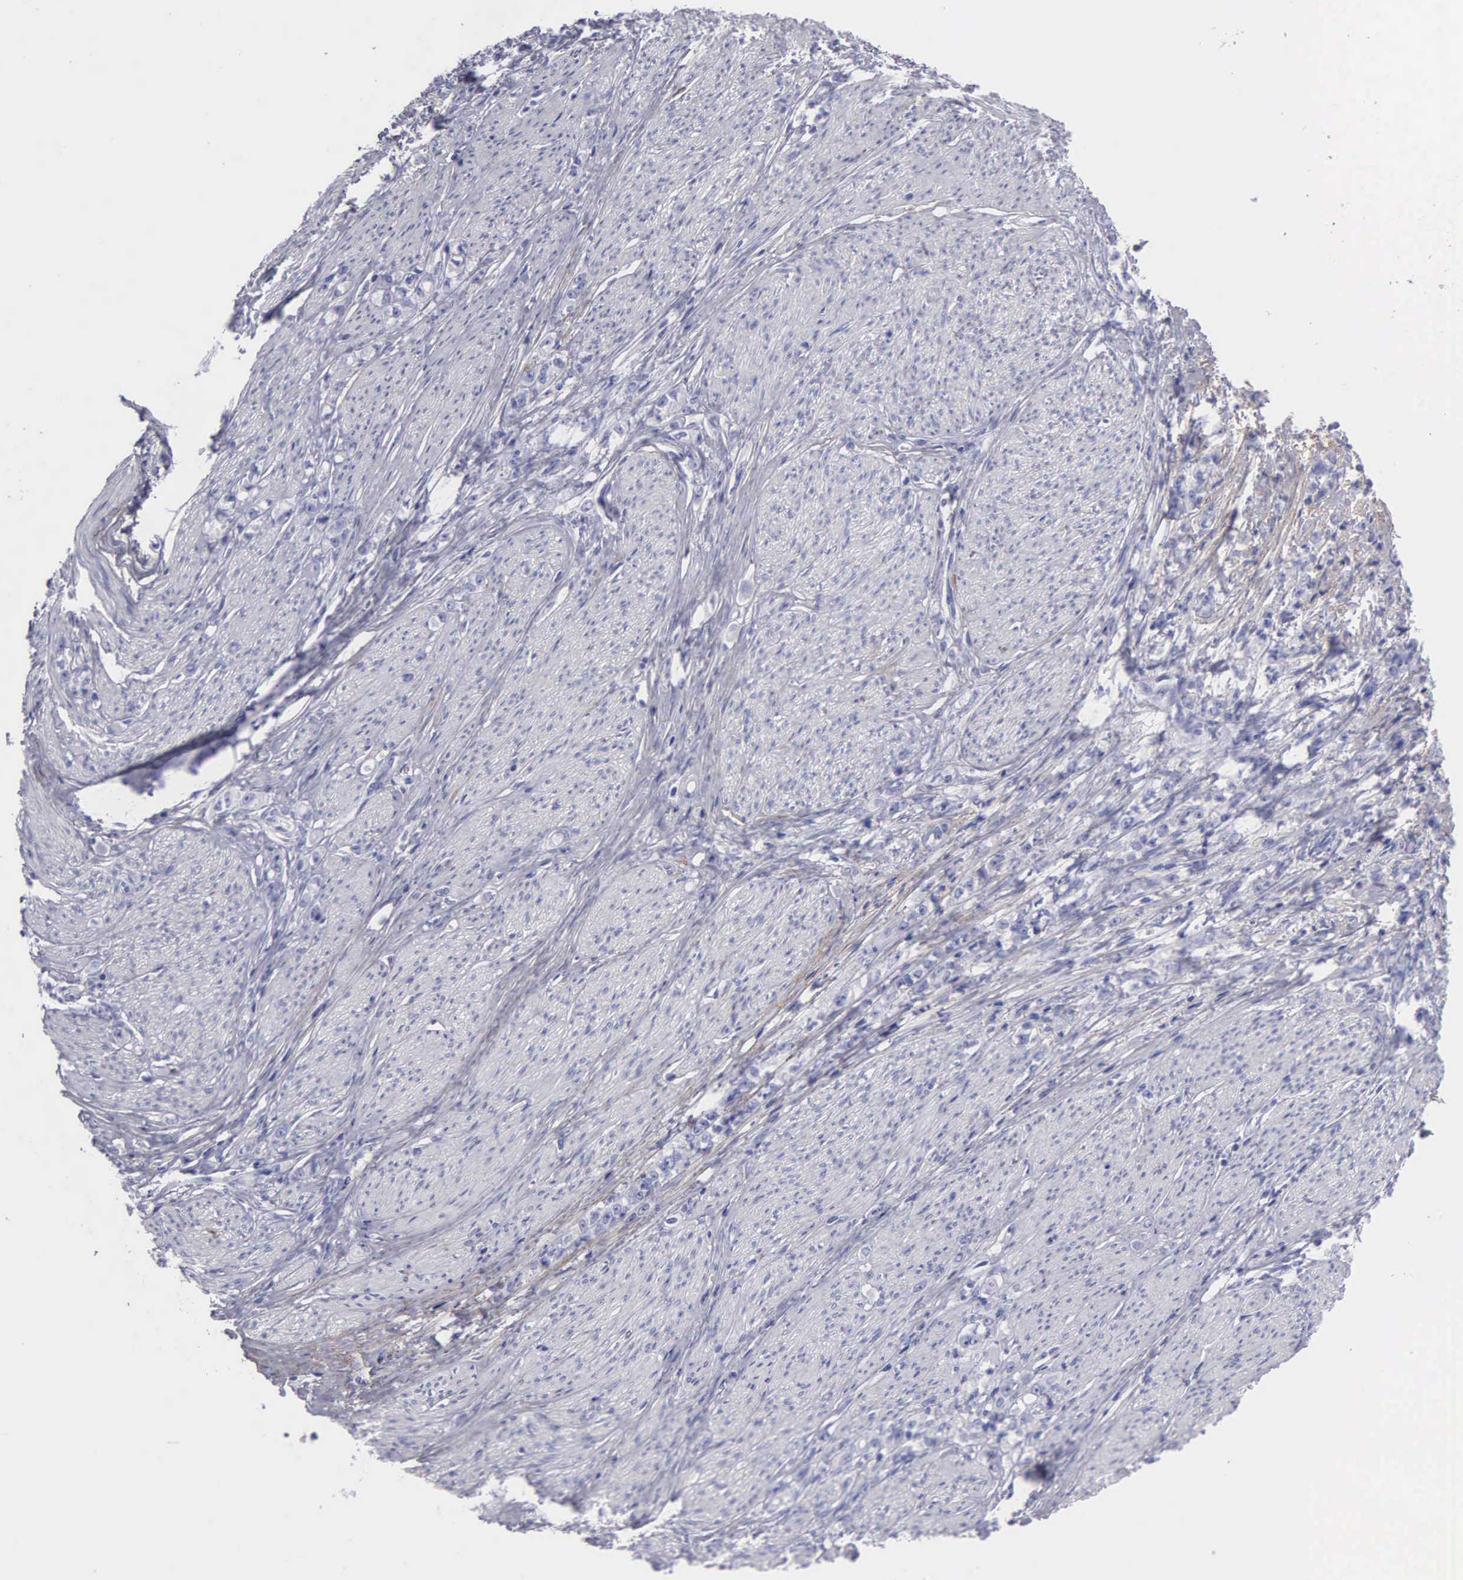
{"staining": {"intensity": "negative", "quantity": "none", "location": "none"}, "tissue": "stomach cancer", "cell_type": "Tumor cells", "image_type": "cancer", "snomed": [{"axis": "morphology", "description": "Adenocarcinoma, NOS"}, {"axis": "topography", "description": "Stomach"}], "caption": "Photomicrograph shows no significant protein staining in tumor cells of stomach cancer (adenocarcinoma). (DAB IHC, high magnification).", "gene": "FBLN5", "patient": {"sex": "male", "age": 72}}